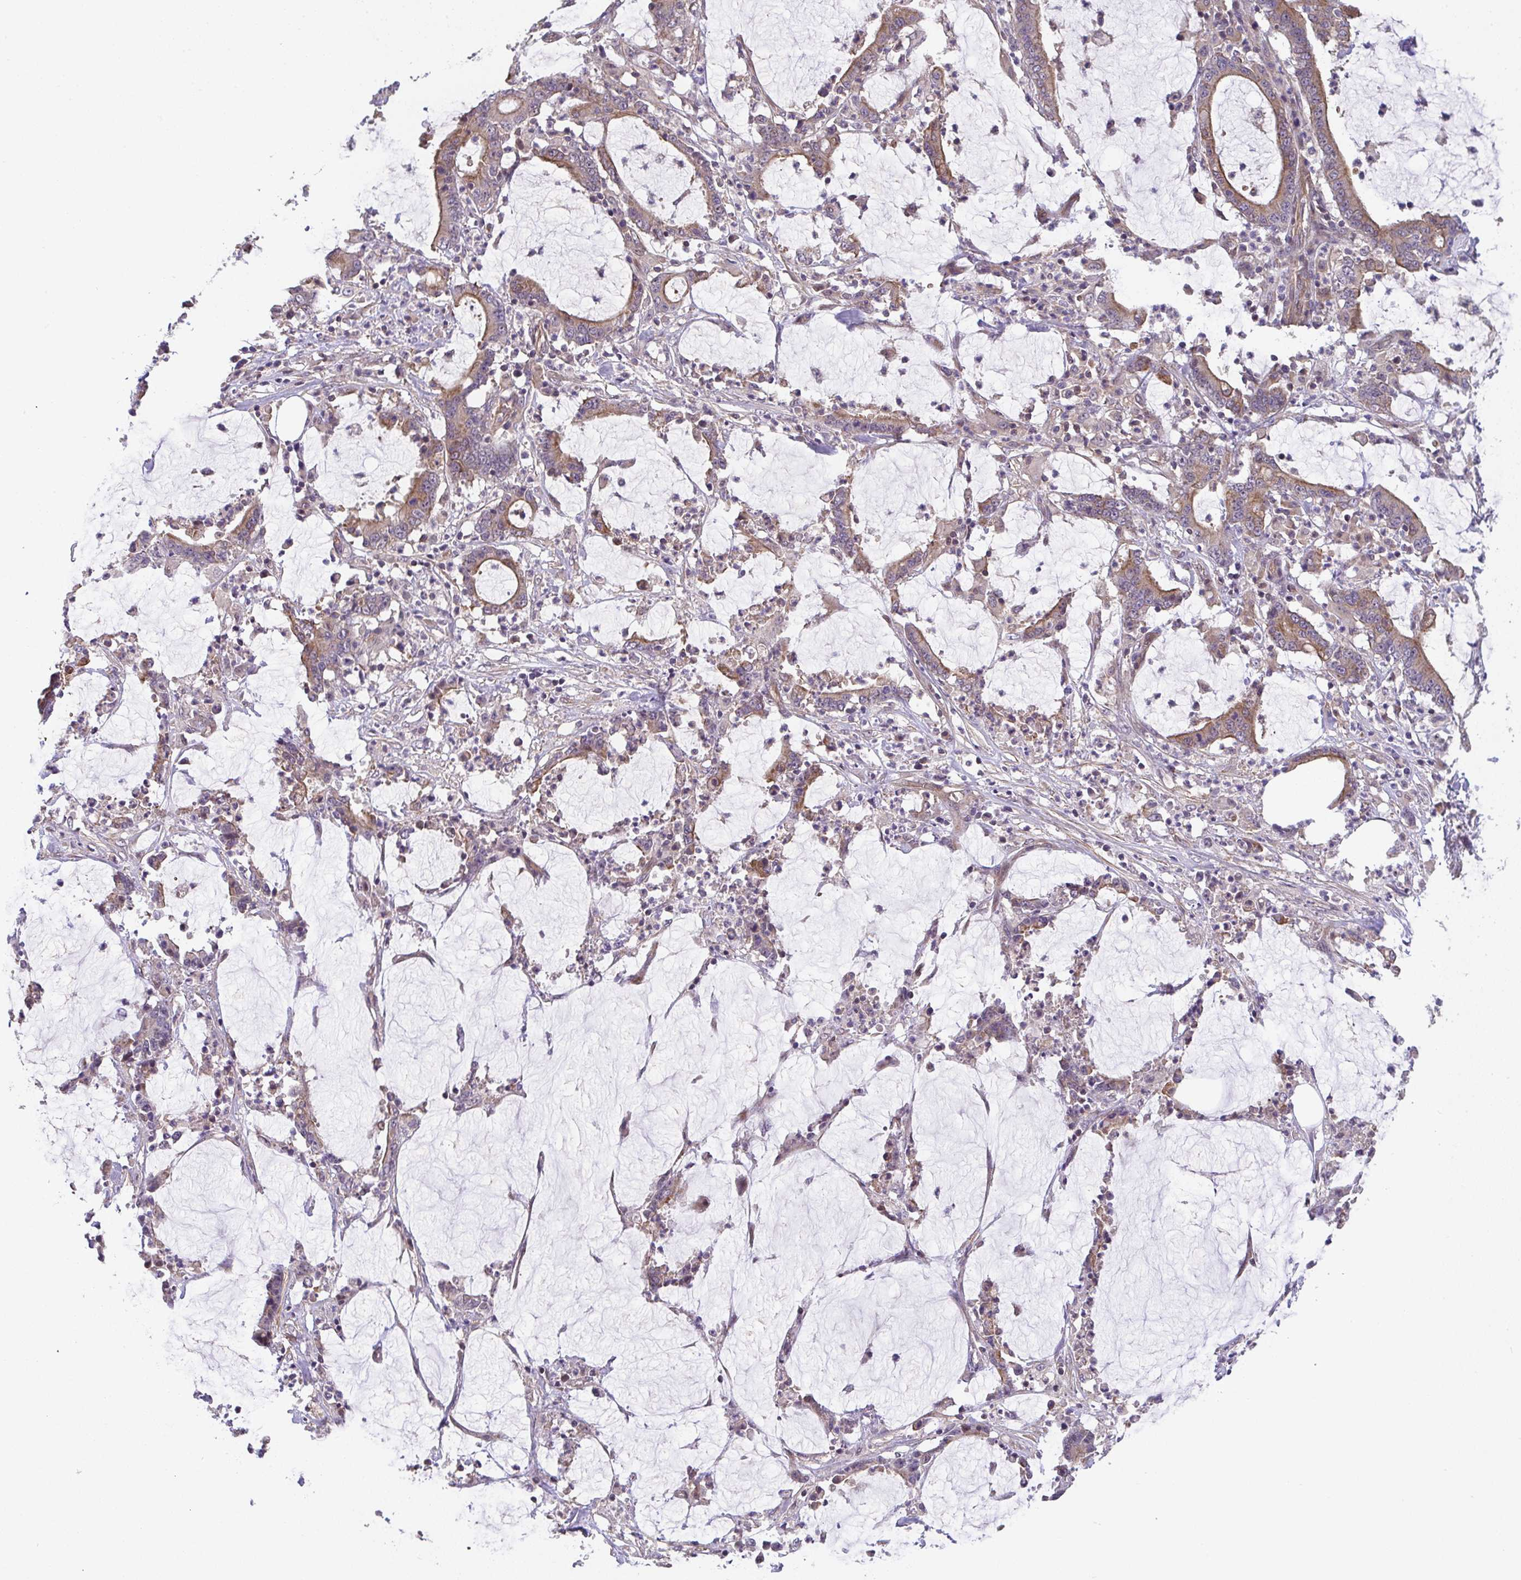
{"staining": {"intensity": "moderate", "quantity": ">75%", "location": "cytoplasmic/membranous"}, "tissue": "stomach cancer", "cell_type": "Tumor cells", "image_type": "cancer", "snomed": [{"axis": "morphology", "description": "Adenocarcinoma, NOS"}, {"axis": "topography", "description": "Stomach, upper"}], "caption": "A high-resolution histopathology image shows immunohistochemistry (IHC) staining of stomach adenocarcinoma, which shows moderate cytoplasmic/membranous expression in about >75% of tumor cells. (DAB (3,3'-diaminobenzidine) IHC with brightfield microscopy, high magnification).", "gene": "ZNF696", "patient": {"sex": "male", "age": 68}}